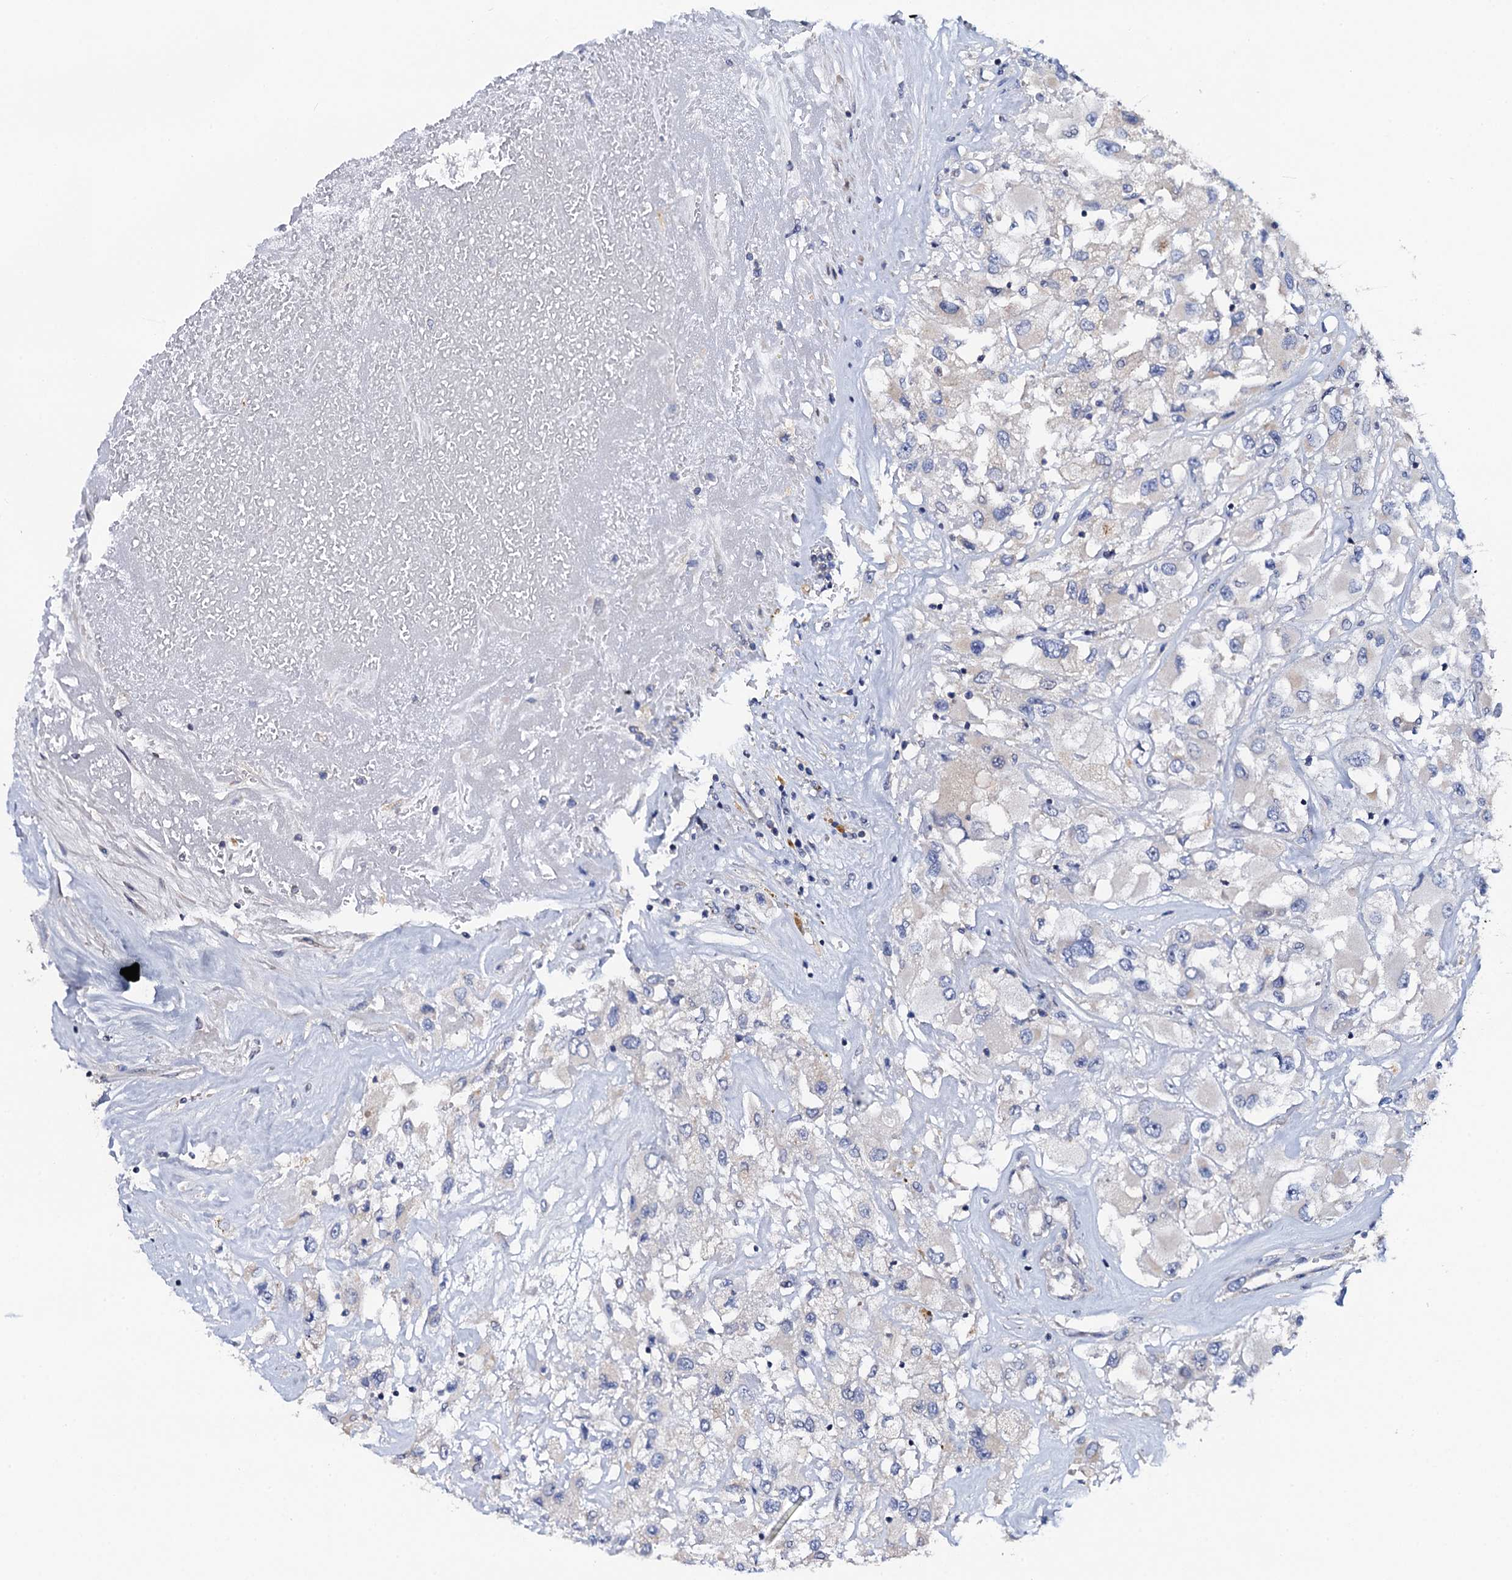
{"staining": {"intensity": "negative", "quantity": "none", "location": "none"}, "tissue": "renal cancer", "cell_type": "Tumor cells", "image_type": "cancer", "snomed": [{"axis": "morphology", "description": "Adenocarcinoma, NOS"}, {"axis": "topography", "description": "Kidney"}], "caption": "IHC photomicrograph of neoplastic tissue: human renal cancer stained with DAB (3,3'-diaminobenzidine) demonstrates no significant protein positivity in tumor cells.", "gene": "MRPL48", "patient": {"sex": "female", "age": 52}}